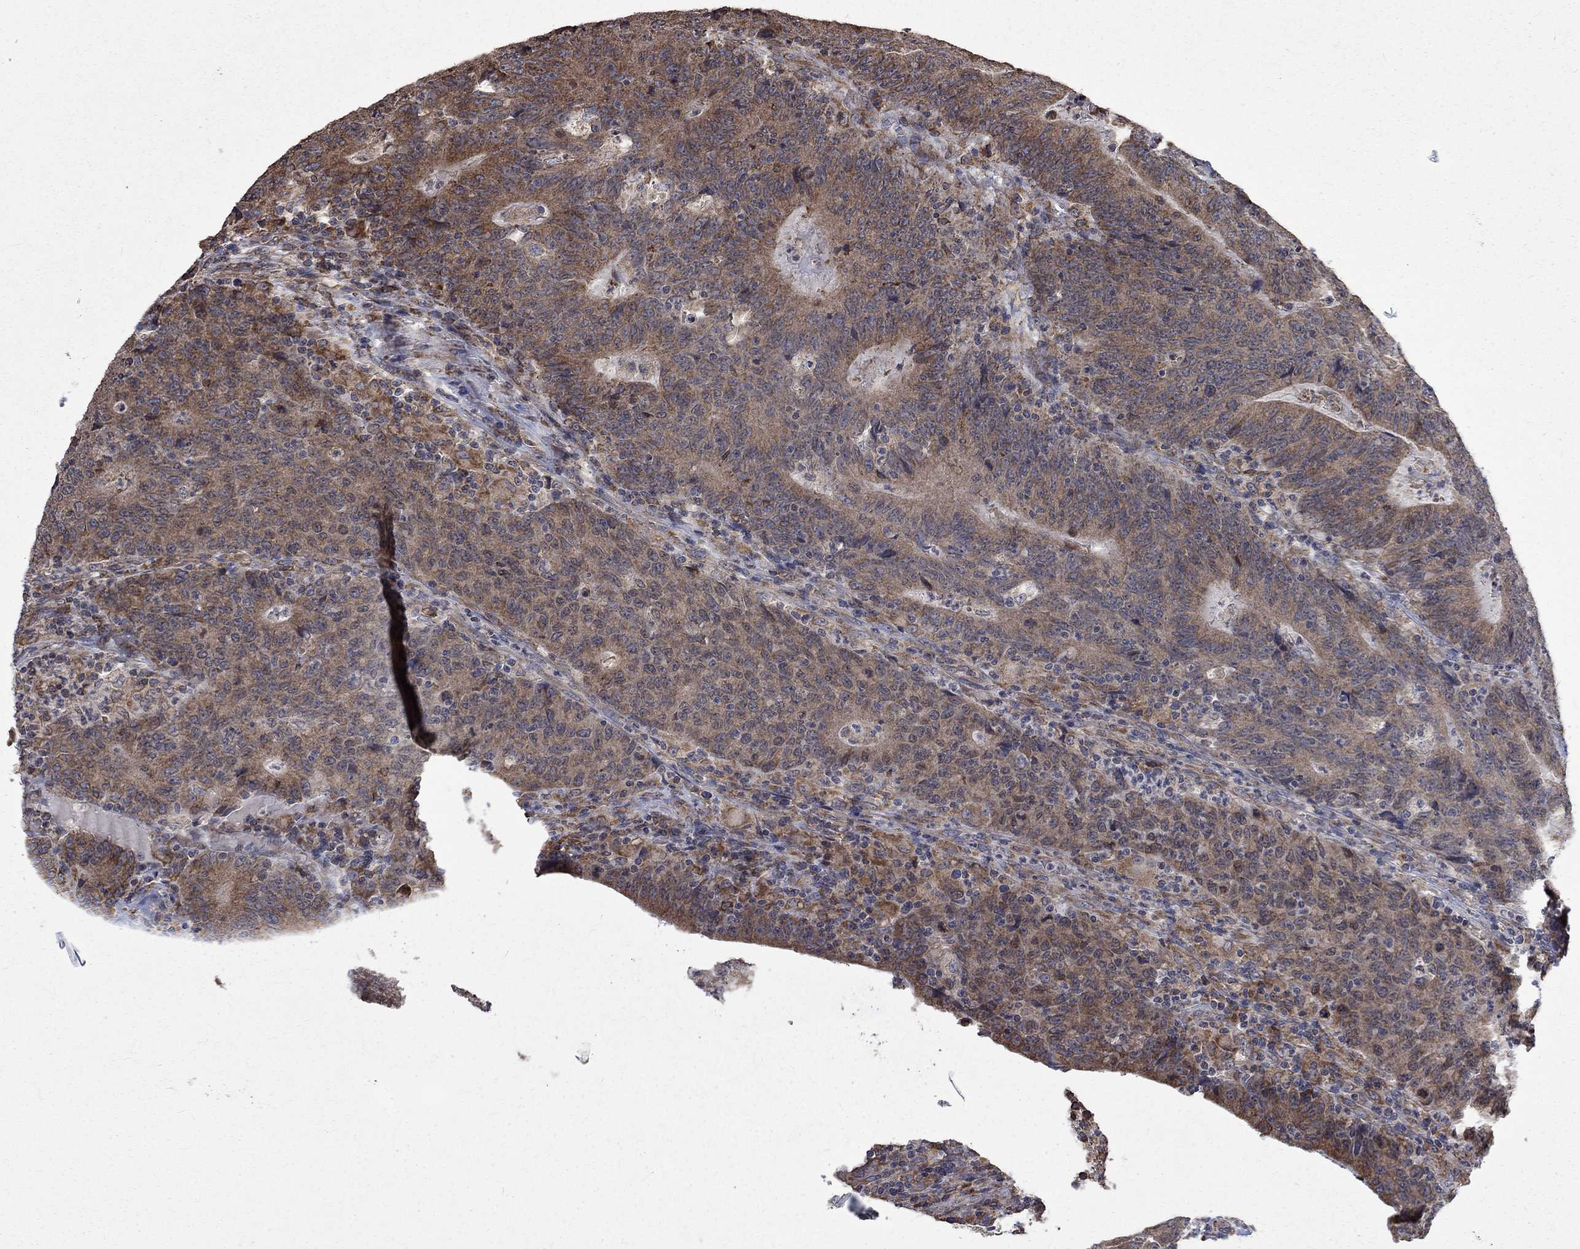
{"staining": {"intensity": "moderate", "quantity": "25%-75%", "location": "cytoplasmic/membranous"}, "tissue": "colorectal cancer", "cell_type": "Tumor cells", "image_type": "cancer", "snomed": [{"axis": "morphology", "description": "Adenocarcinoma, NOS"}, {"axis": "topography", "description": "Colon"}], "caption": "Immunohistochemical staining of human colorectal cancer displays medium levels of moderate cytoplasmic/membranous protein expression in approximately 25%-75% of tumor cells.", "gene": "ESRRA", "patient": {"sex": "female", "age": 75}}